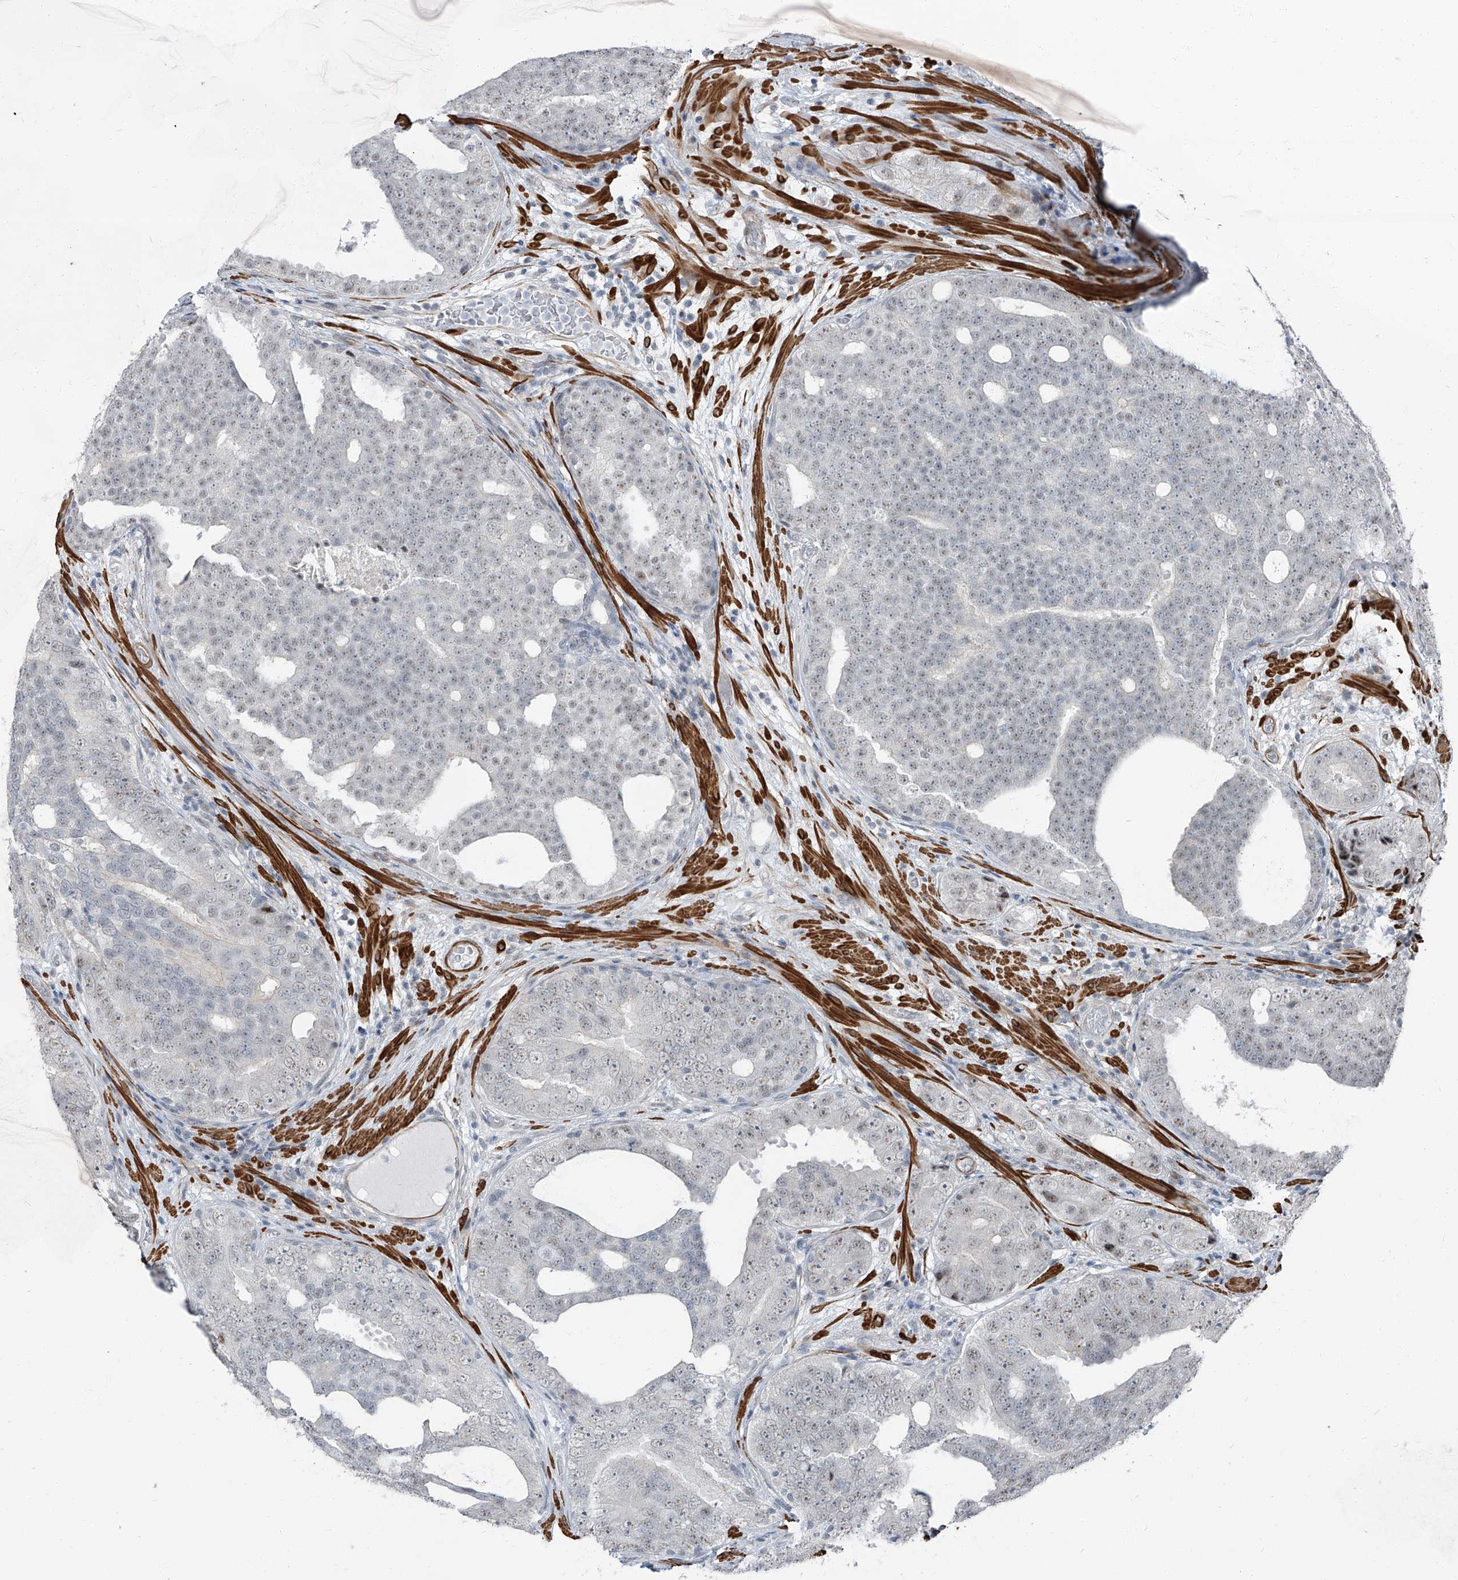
{"staining": {"intensity": "negative", "quantity": "none", "location": "none"}, "tissue": "prostate cancer", "cell_type": "Tumor cells", "image_type": "cancer", "snomed": [{"axis": "morphology", "description": "Adenocarcinoma, High grade"}, {"axis": "topography", "description": "Prostate"}], "caption": "An immunohistochemistry histopathology image of prostate cancer (adenocarcinoma (high-grade)) is shown. There is no staining in tumor cells of prostate cancer (adenocarcinoma (high-grade)).", "gene": "TXLNB", "patient": {"sex": "male", "age": 56}}